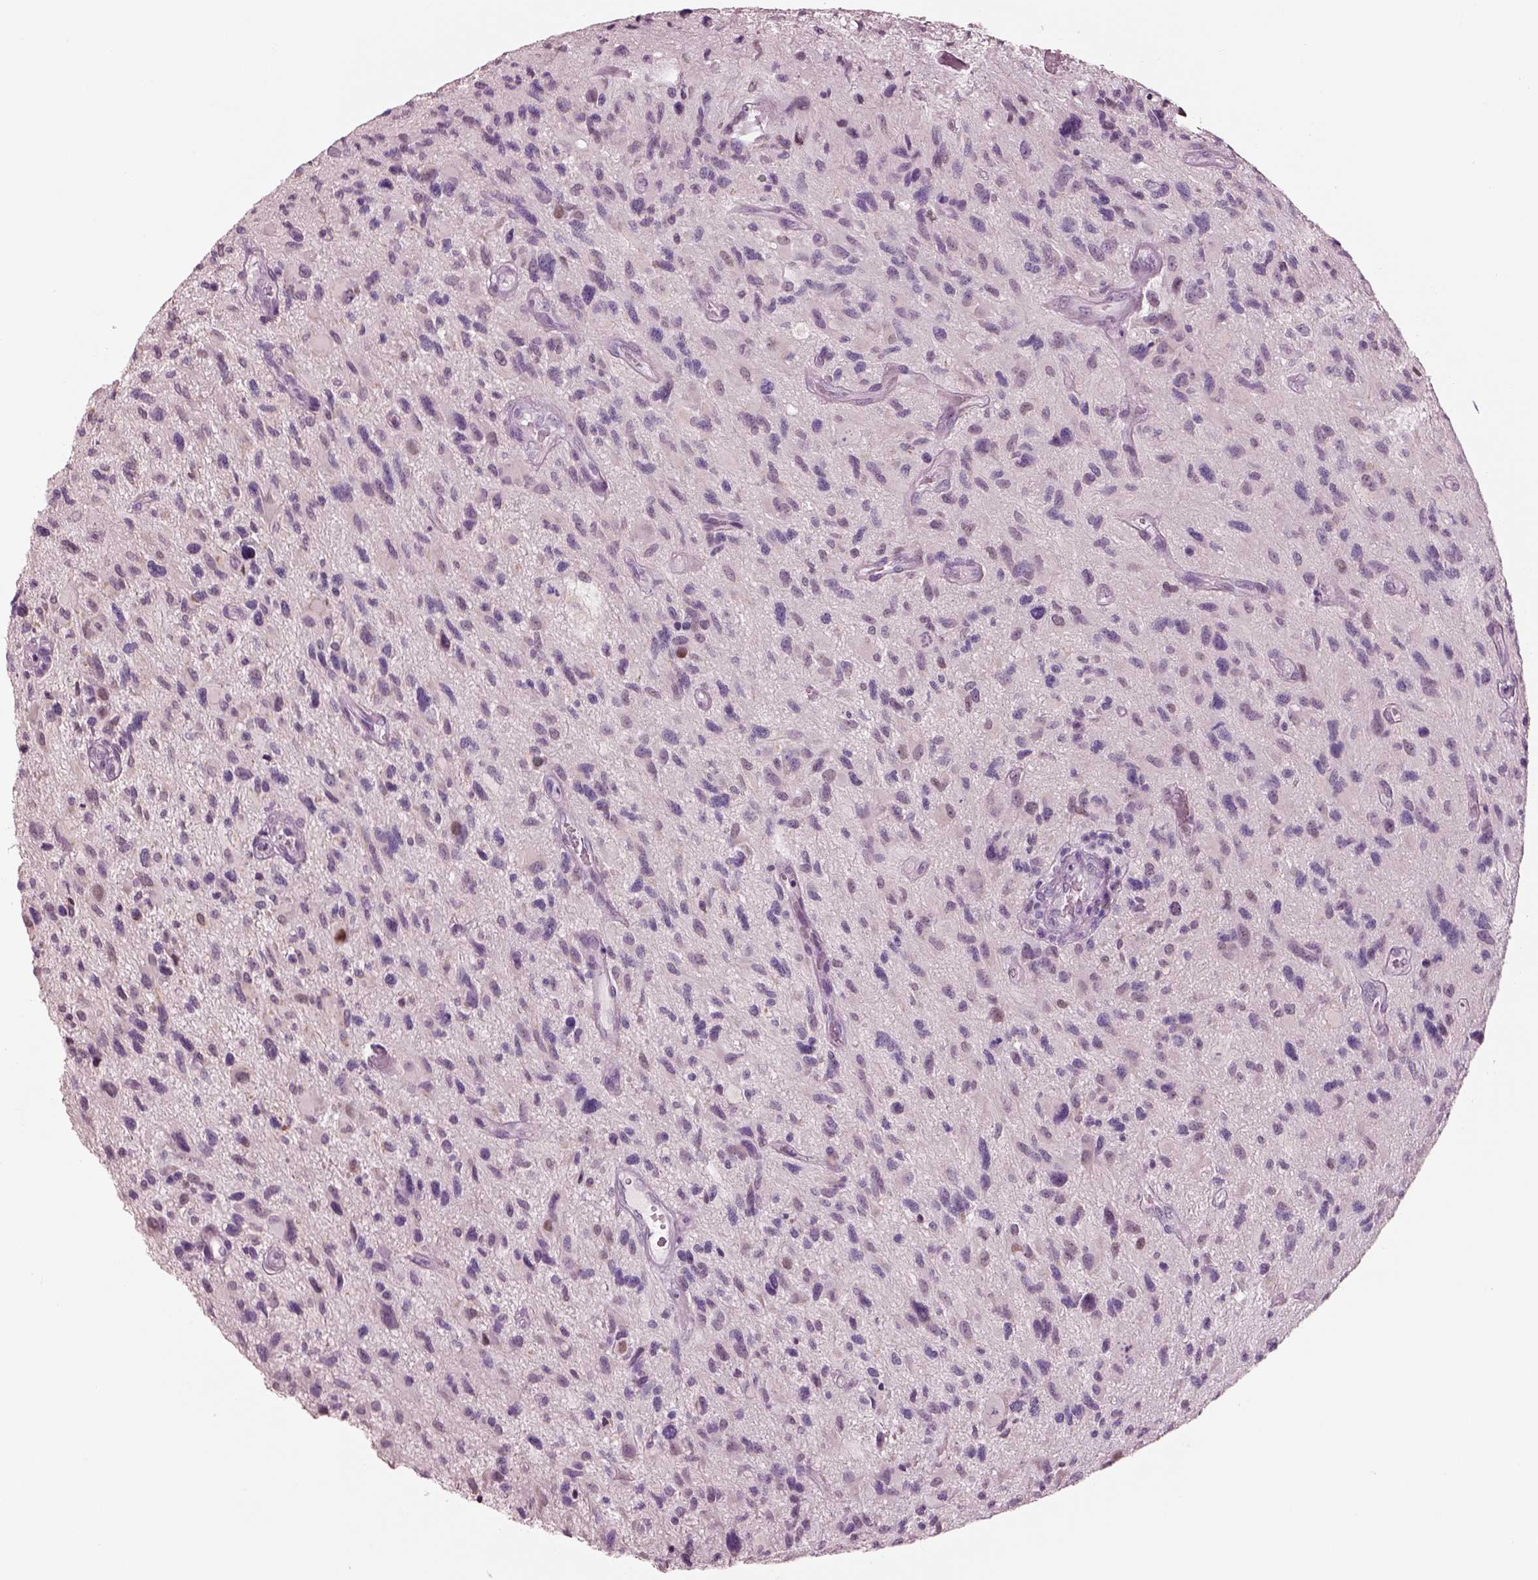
{"staining": {"intensity": "negative", "quantity": "none", "location": "none"}, "tissue": "glioma", "cell_type": "Tumor cells", "image_type": "cancer", "snomed": [{"axis": "morphology", "description": "Glioma, malignant, NOS"}, {"axis": "morphology", "description": "Glioma, malignant, High grade"}, {"axis": "topography", "description": "Brain"}], "caption": "An image of human glioma is negative for staining in tumor cells. (Brightfield microscopy of DAB (3,3'-diaminobenzidine) immunohistochemistry (IHC) at high magnification).", "gene": "ELSPBP1", "patient": {"sex": "female", "age": 71}}